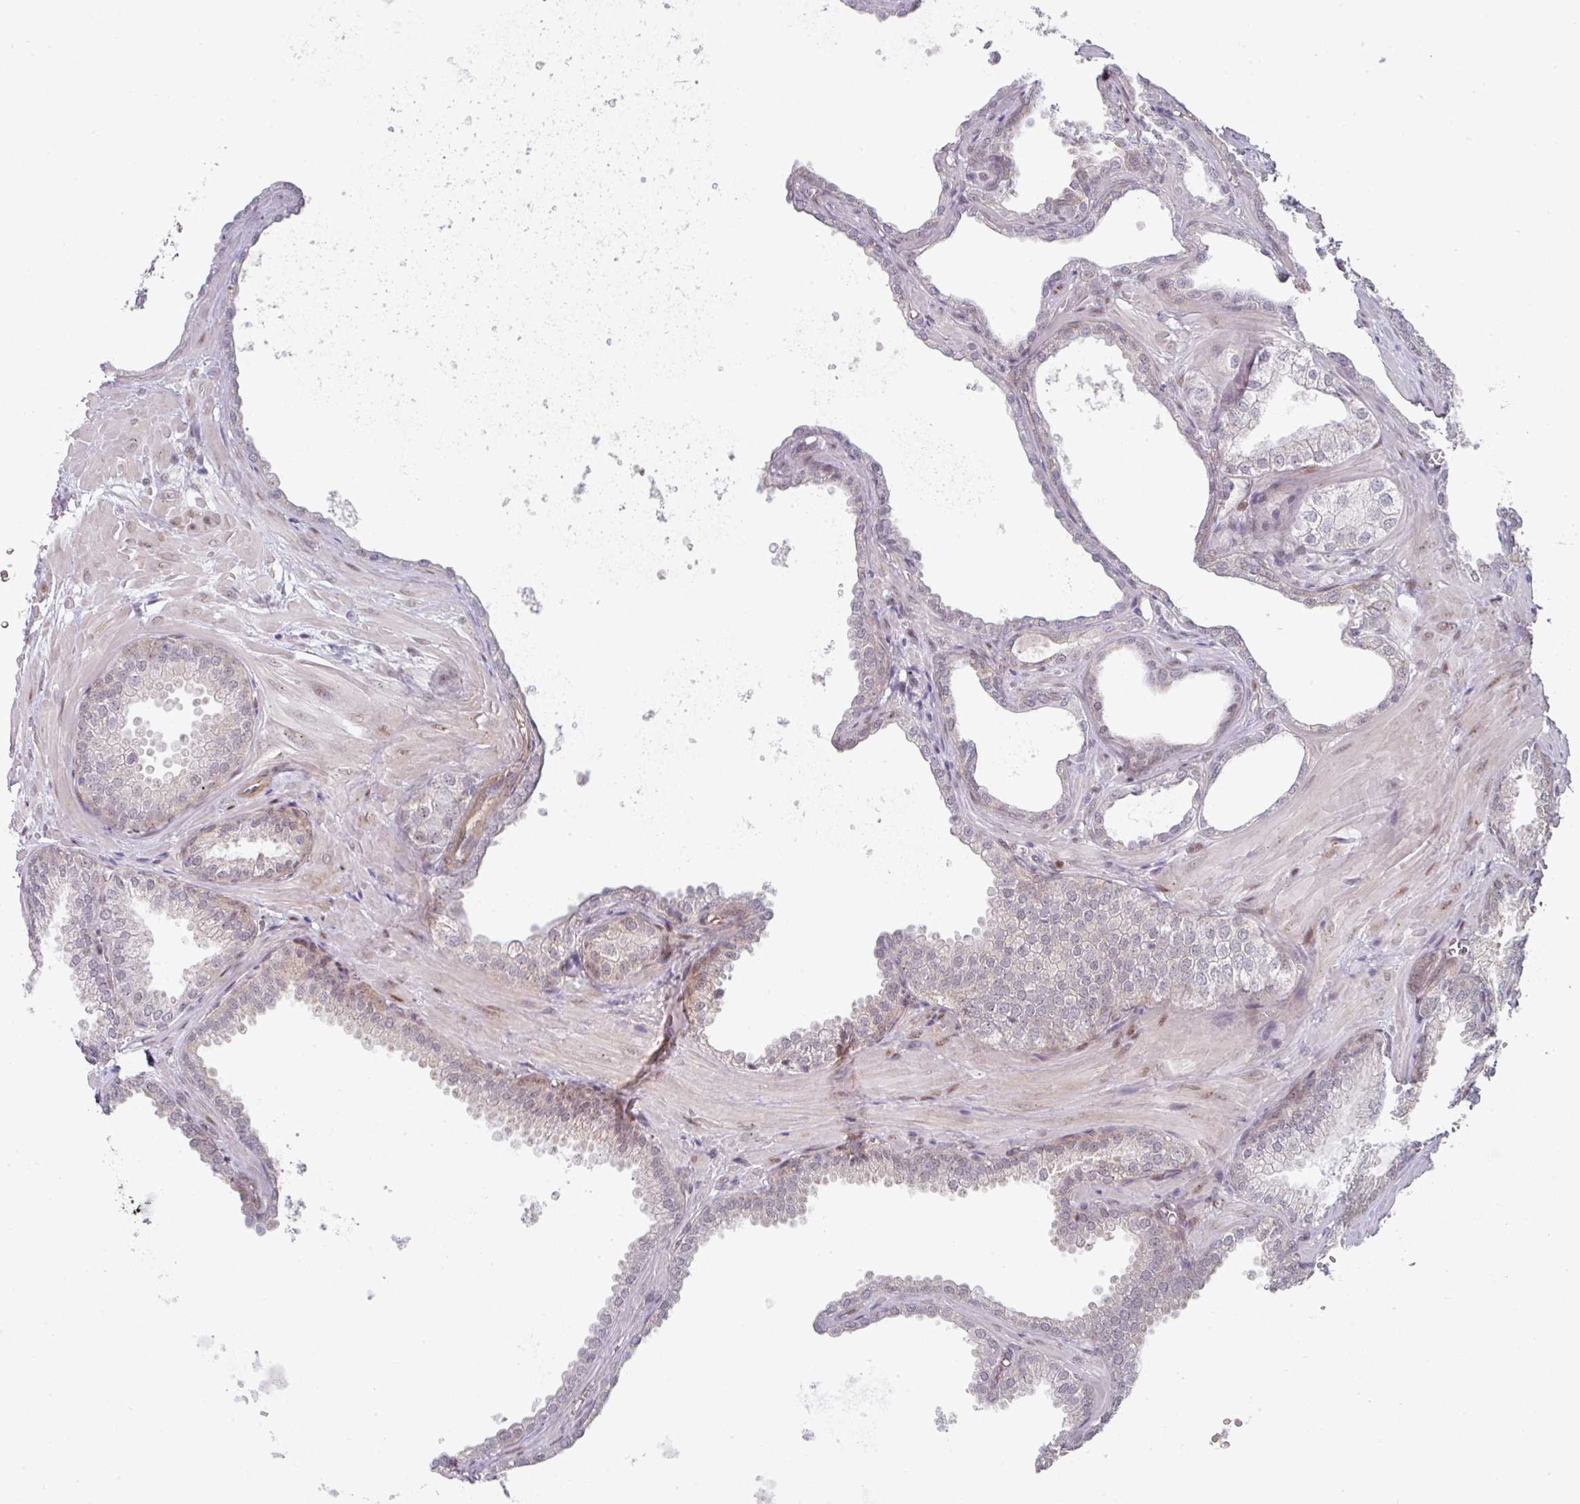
{"staining": {"intensity": "weak", "quantity": "25%-75%", "location": "cytoplasmic/membranous"}, "tissue": "prostate cancer", "cell_type": "Tumor cells", "image_type": "cancer", "snomed": [{"axis": "morphology", "description": "Adenocarcinoma, Low grade"}, {"axis": "topography", "description": "Prostate"}], "caption": "High-power microscopy captured an immunohistochemistry (IHC) micrograph of prostate cancer, revealing weak cytoplasmic/membranous positivity in approximately 25%-75% of tumor cells.", "gene": "TMCC1", "patient": {"sex": "male", "age": 67}}